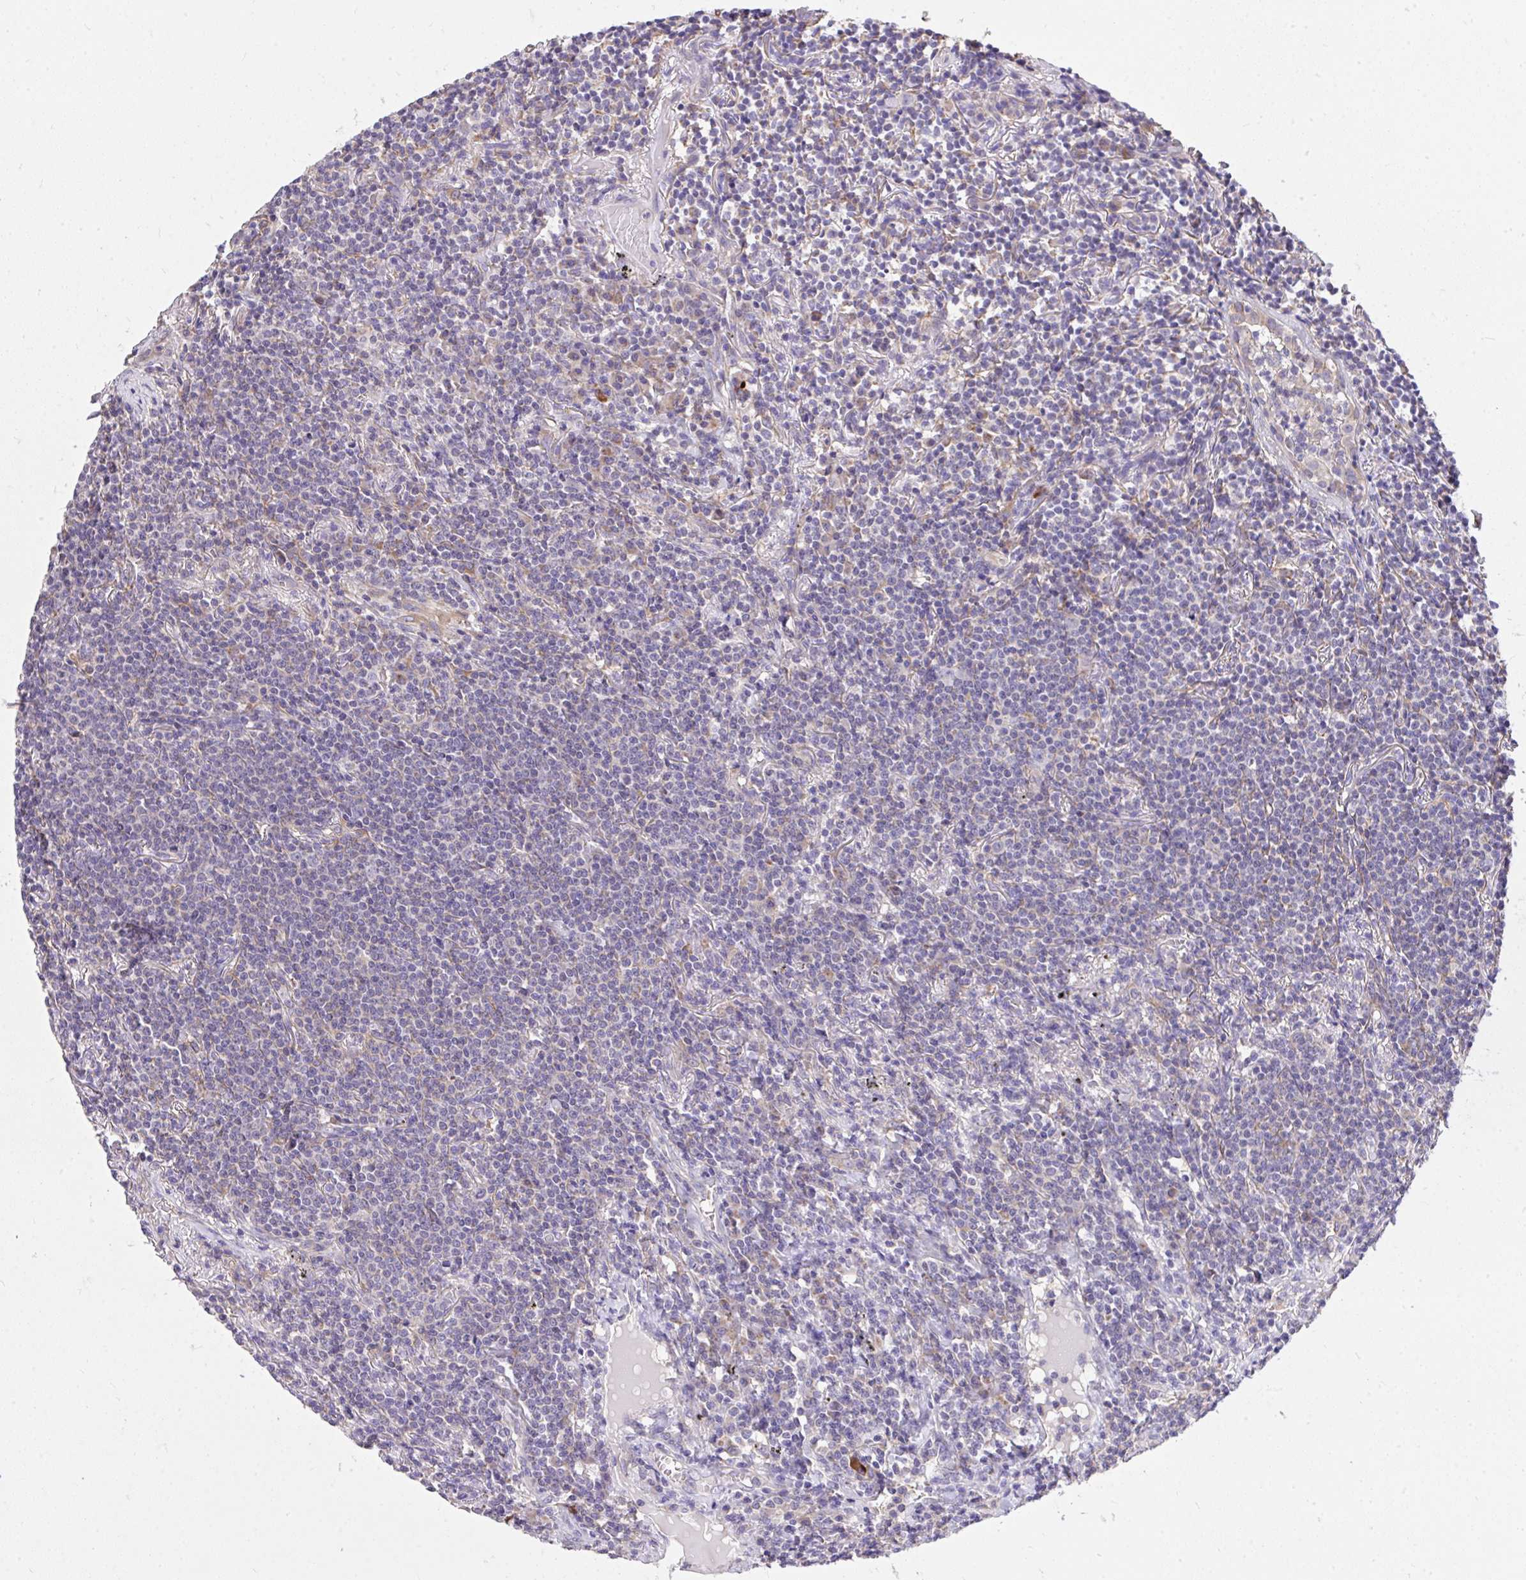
{"staining": {"intensity": "negative", "quantity": "none", "location": "none"}, "tissue": "lymphoma", "cell_type": "Tumor cells", "image_type": "cancer", "snomed": [{"axis": "morphology", "description": "Malignant lymphoma, non-Hodgkin's type, Low grade"}, {"axis": "topography", "description": "Lung"}], "caption": "Immunohistochemistry micrograph of neoplastic tissue: human lymphoma stained with DAB (3,3'-diaminobenzidine) exhibits no significant protein expression in tumor cells.", "gene": "MPC2", "patient": {"sex": "female", "age": 71}}